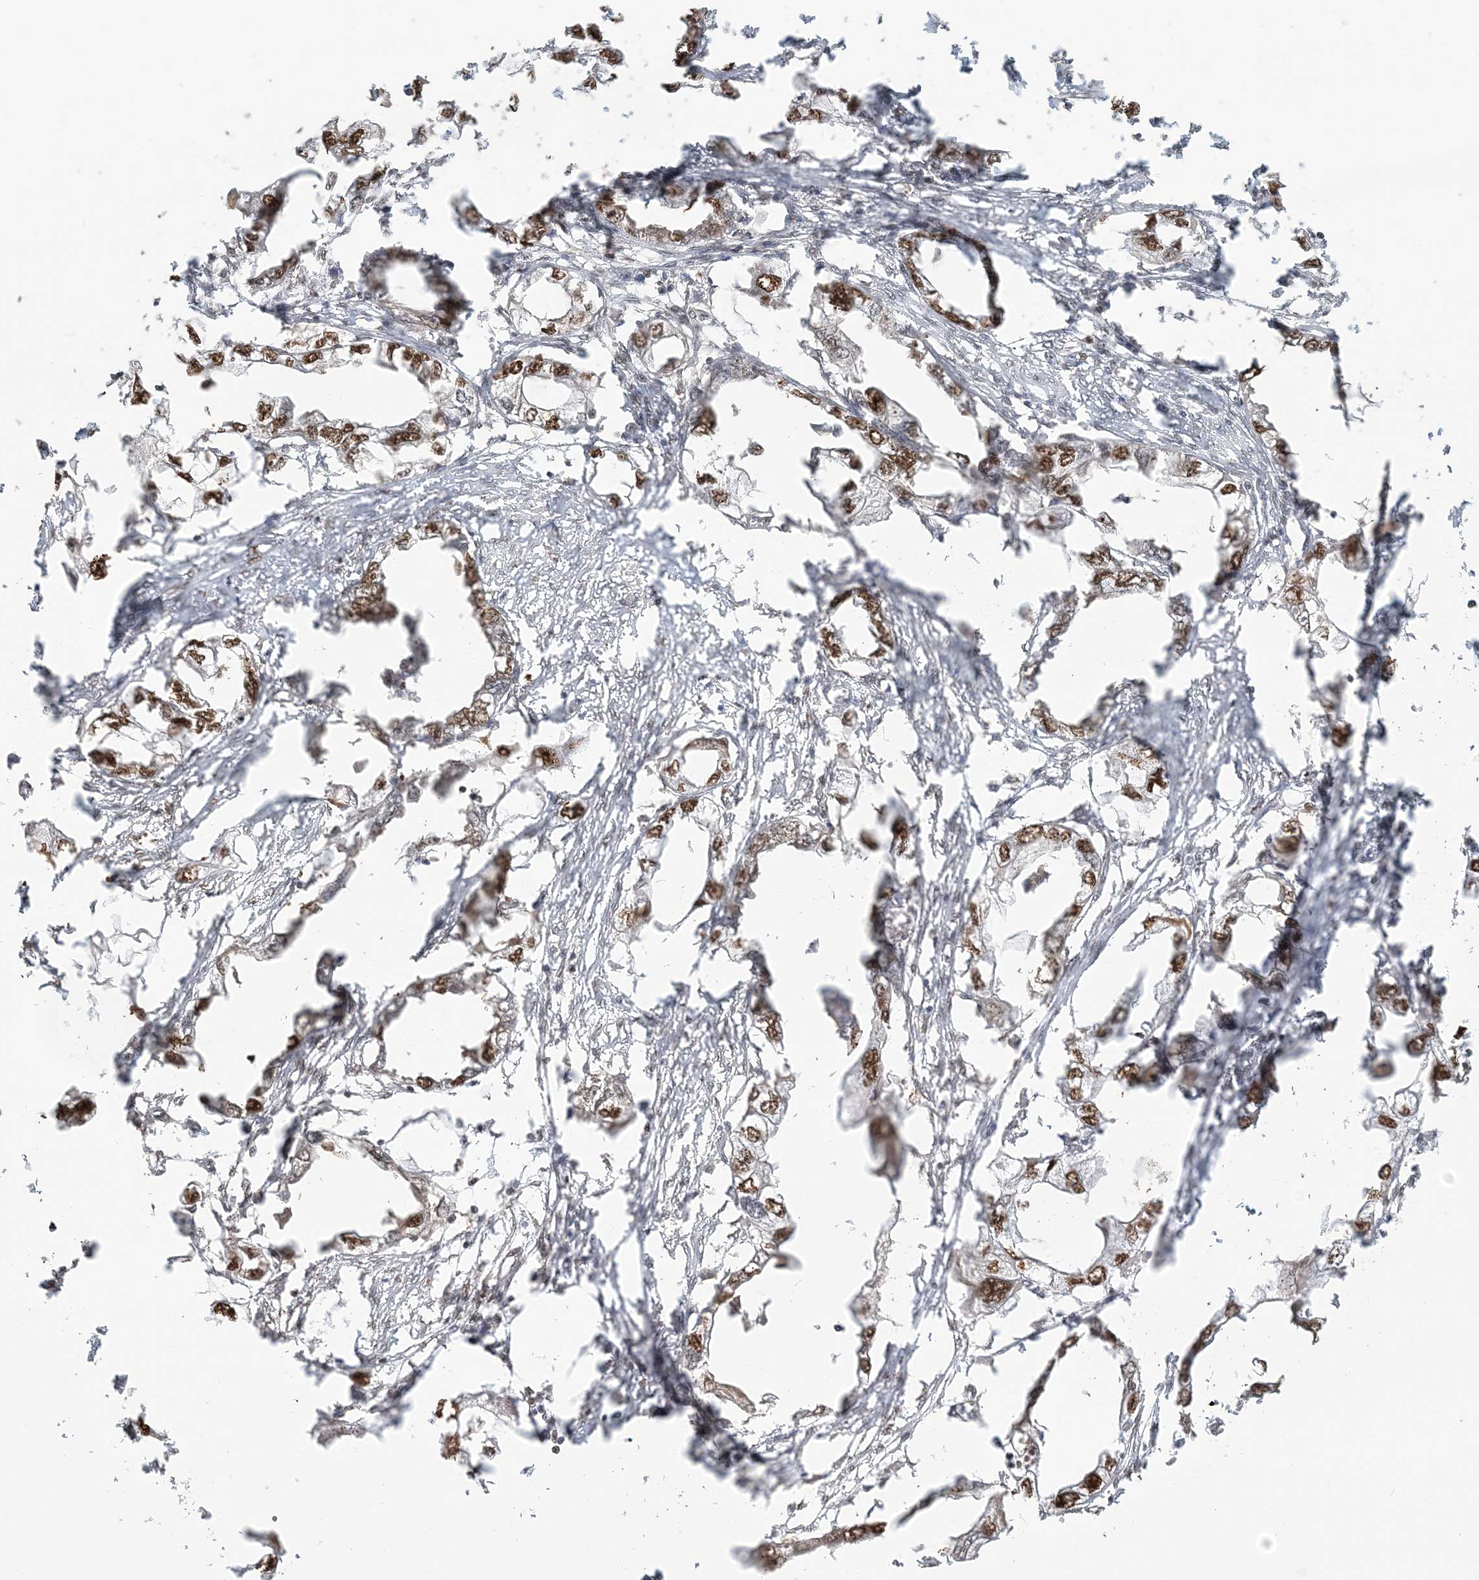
{"staining": {"intensity": "moderate", "quantity": ">75%", "location": "nuclear"}, "tissue": "endometrial cancer", "cell_type": "Tumor cells", "image_type": "cancer", "snomed": [{"axis": "morphology", "description": "Adenocarcinoma, NOS"}, {"axis": "morphology", "description": "Adenocarcinoma, metastatic, NOS"}, {"axis": "topography", "description": "Adipose tissue"}, {"axis": "topography", "description": "Endometrium"}], "caption": "Endometrial metastatic adenocarcinoma stained for a protein demonstrates moderate nuclear positivity in tumor cells.", "gene": "SUMO2", "patient": {"sex": "female", "age": 67}}